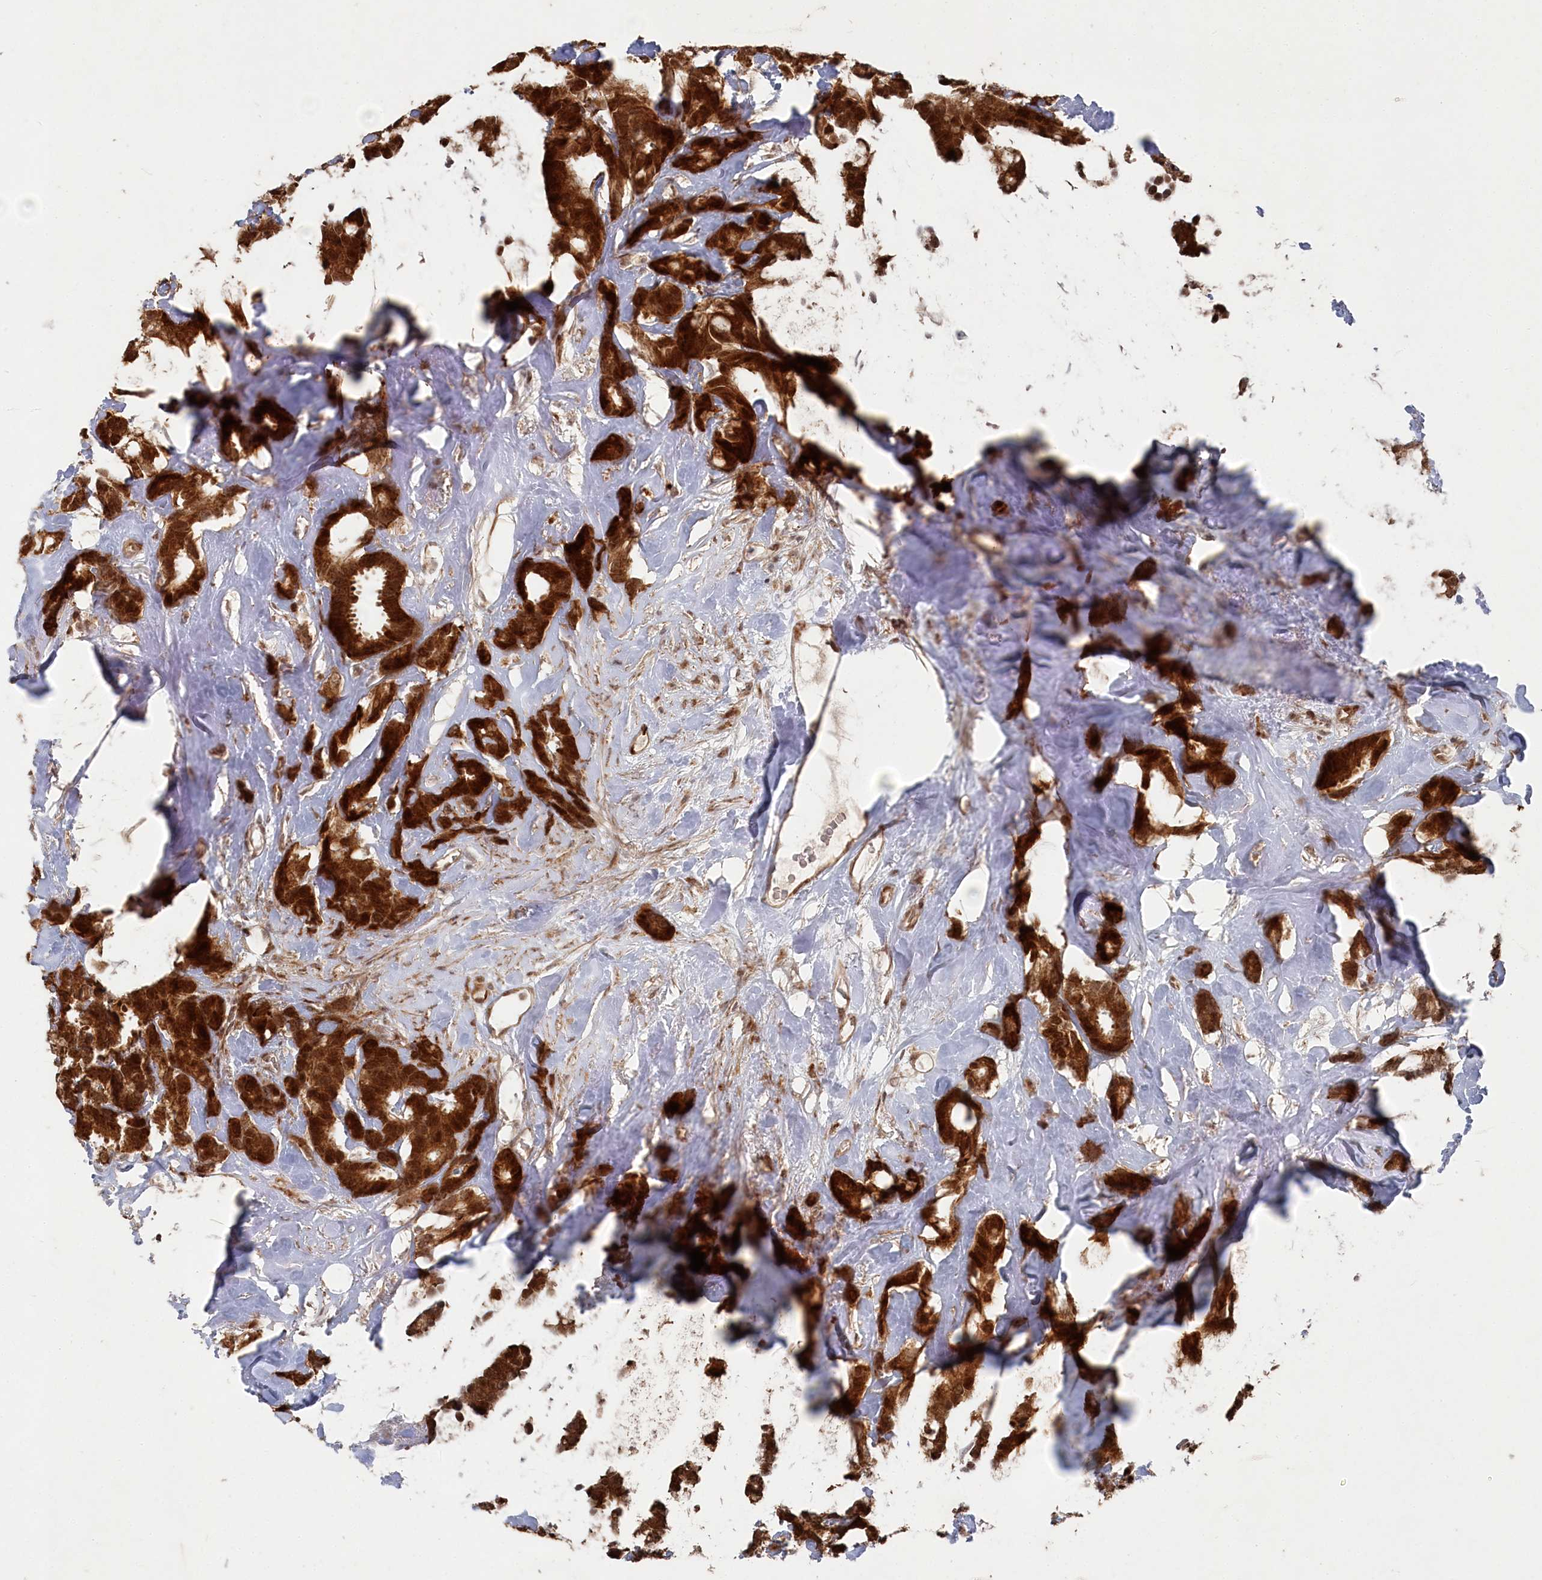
{"staining": {"intensity": "strong", "quantity": ">75%", "location": "cytoplasmic/membranous,nuclear"}, "tissue": "breast cancer", "cell_type": "Tumor cells", "image_type": "cancer", "snomed": [{"axis": "morphology", "description": "Duct carcinoma"}, {"axis": "topography", "description": "Breast"}], "caption": "Tumor cells reveal high levels of strong cytoplasmic/membranous and nuclear expression in about >75% of cells in human invasive ductal carcinoma (breast). The protein of interest is shown in brown color, while the nuclei are stained blue.", "gene": "POLR3A", "patient": {"sex": "female", "age": 87}}